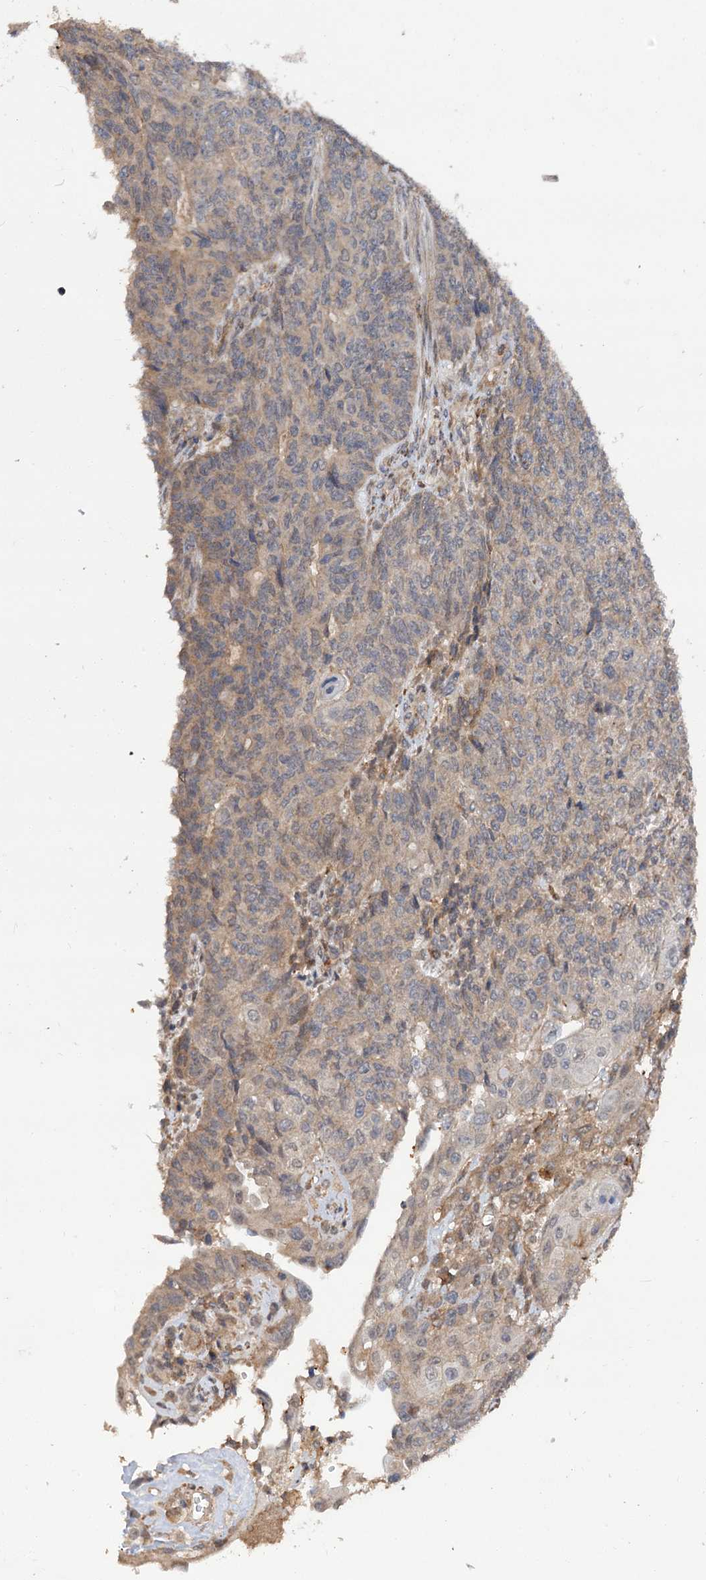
{"staining": {"intensity": "weak", "quantity": "25%-75%", "location": "cytoplasmic/membranous"}, "tissue": "endometrial cancer", "cell_type": "Tumor cells", "image_type": "cancer", "snomed": [{"axis": "morphology", "description": "Adenocarcinoma, NOS"}, {"axis": "topography", "description": "Endometrium"}], "caption": "Immunohistochemistry (DAB (3,3'-diaminobenzidine)) staining of human endometrial adenocarcinoma demonstrates weak cytoplasmic/membranous protein positivity in approximately 25%-75% of tumor cells.", "gene": "FBXW8", "patient": {"sex": "female", "age": 32}}